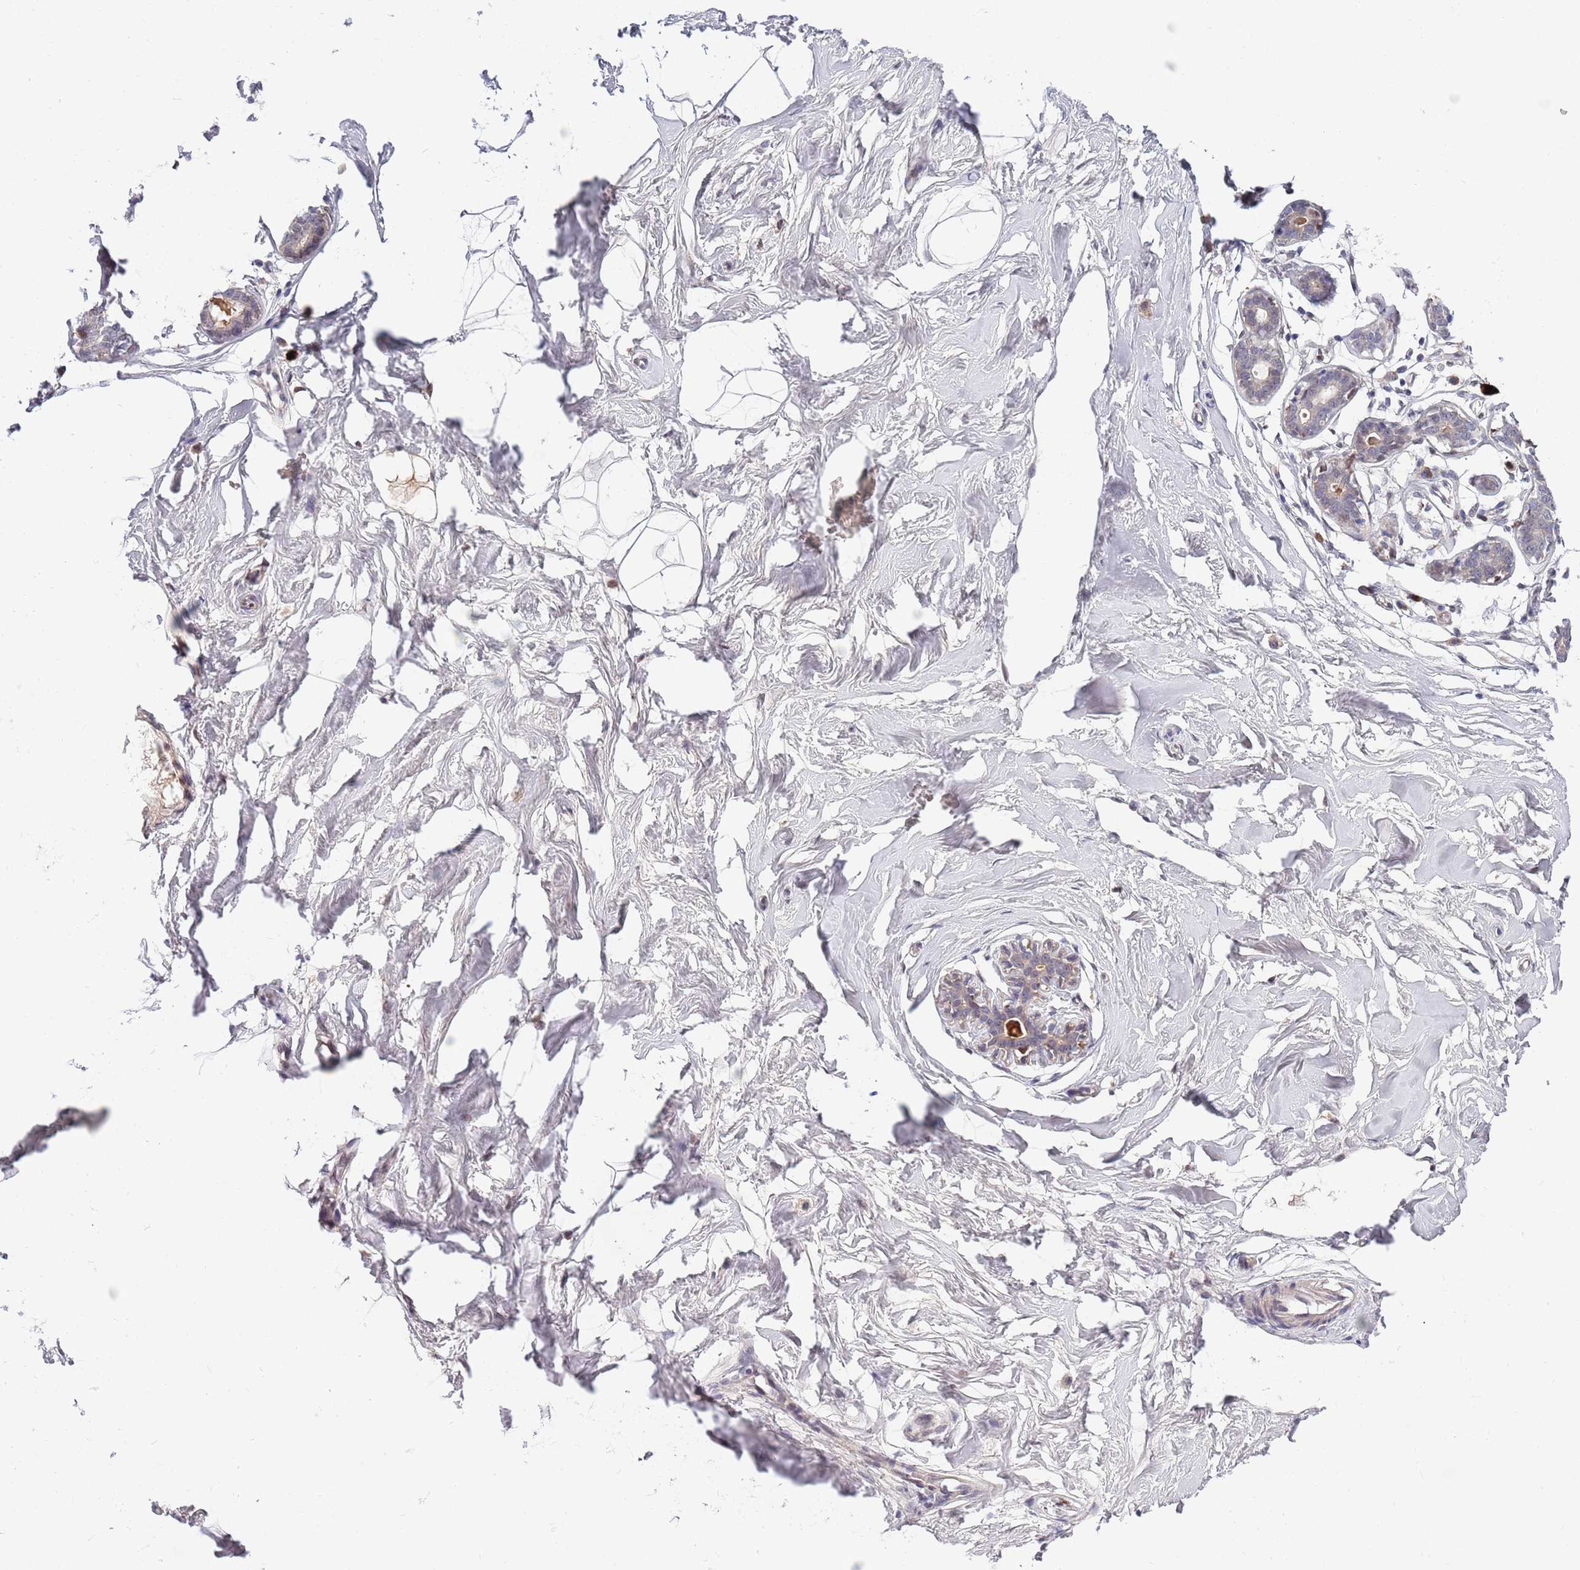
{"staining": {"intensity": "negative", "quantity": "none", "location": "none"}, "tissue": "breast", "cell_type": "Adipocytes", "image_type": "normal", "snomed": [{"axis": "morphology", "description": "Normal tissue, NOS"}, {"axis": "morphology", "description": "Adenoma, NOS"}, {"axis": "topography", "description": "Breast"}], "caption": "Protein analysis of normal breast displays no significant expression in adipocytes. (Brightfield microscopy of DAB (3,3'-diaminobenzidine) immunohistochemistry at high magnification).", "gene": "NLRP6", "patient": {"sex": "female", "age": 23}}